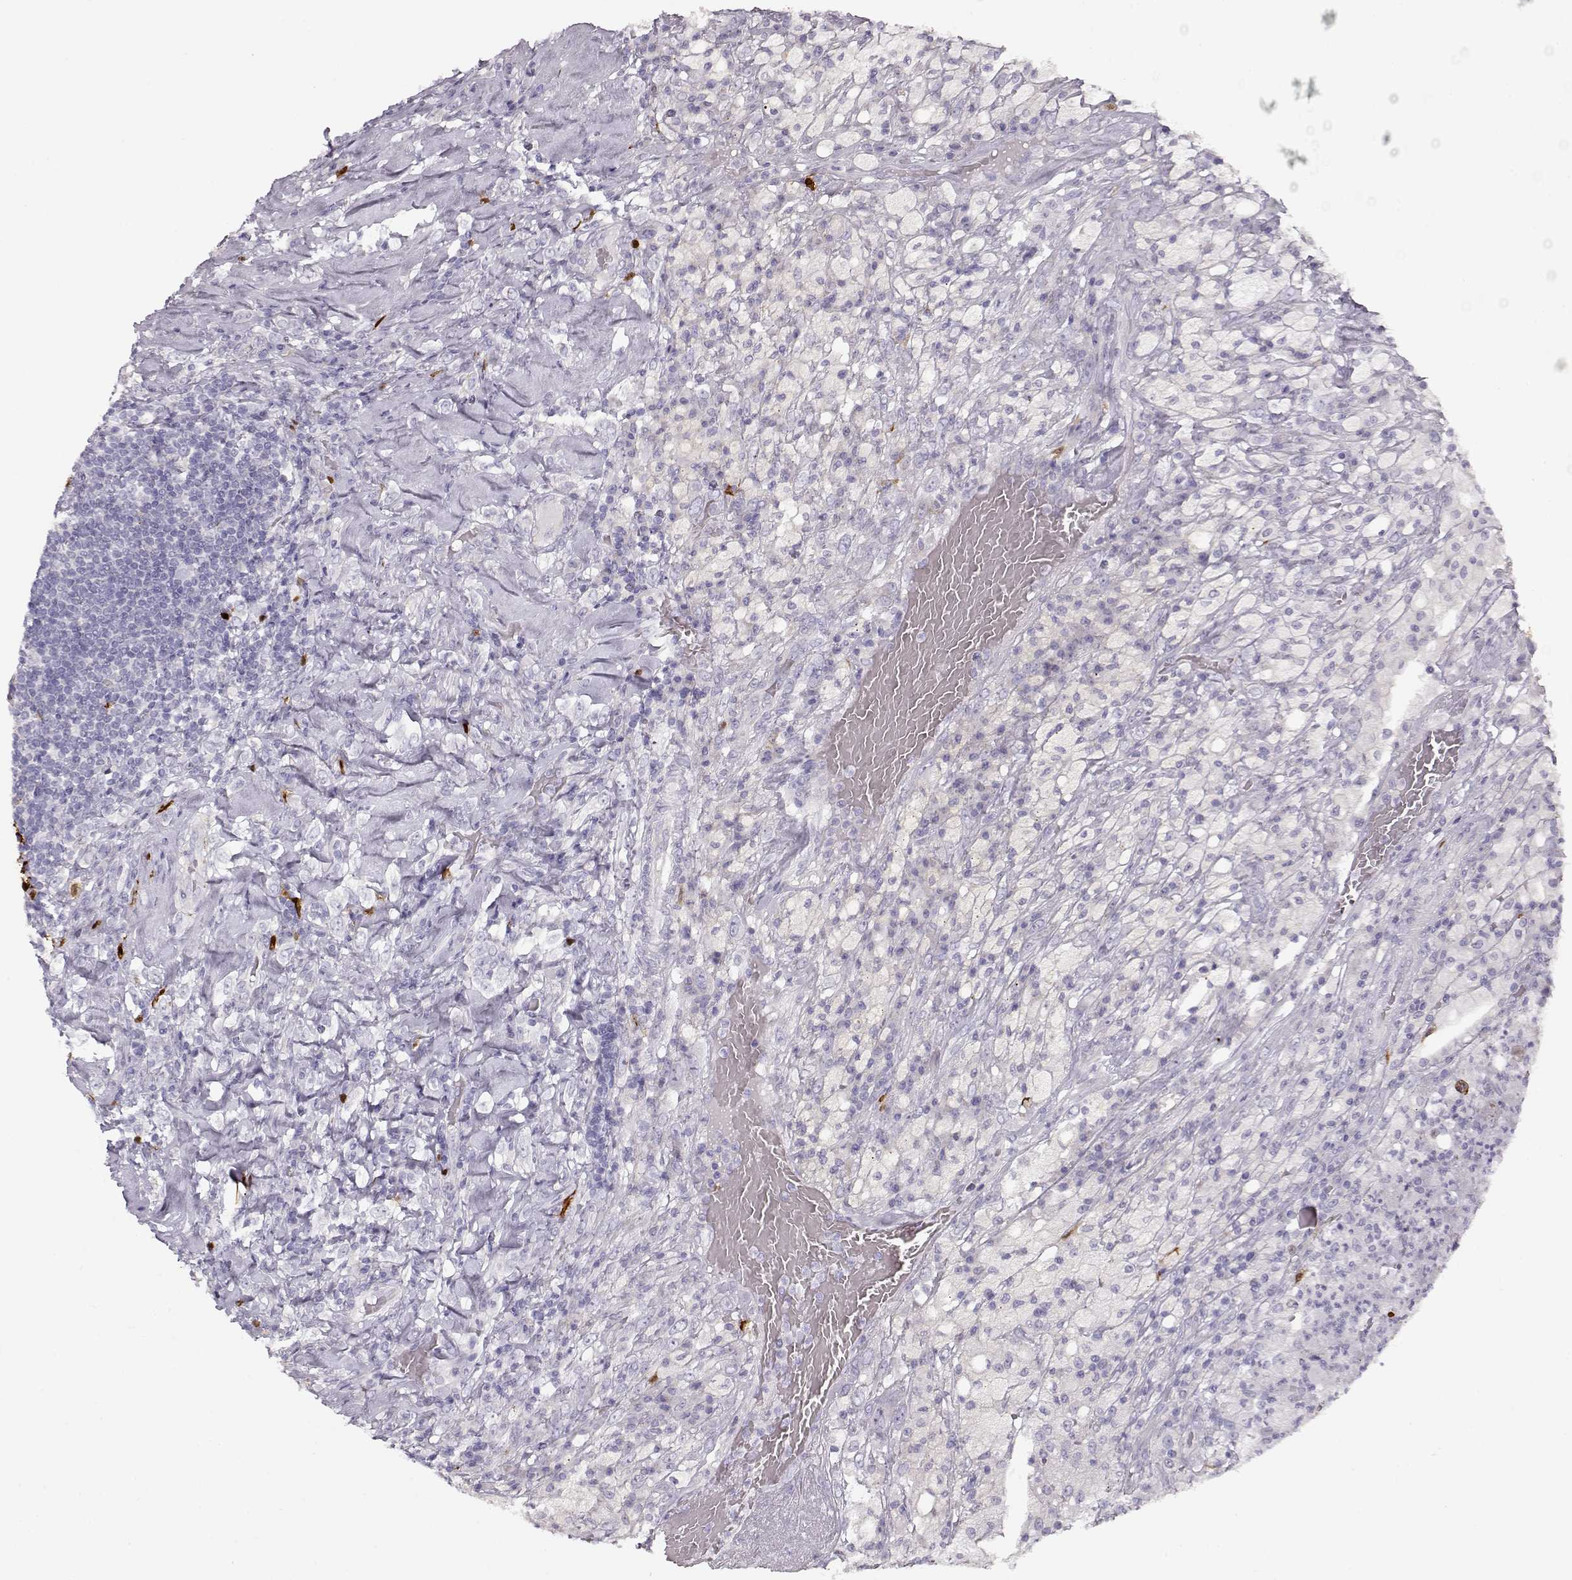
{"staining": {"intensity": "negative", "quantity": "none", "location": "none"}, "tissue": "testis cancer", "cell_type": "Tumor cells", "image_type": "cancer", "snomed": [{"axis": "morphology", "description": "Necrosis, NOS"}, {"axis": "morphology", "description": "Carcinoma, Embryonal, NOS"}, {"axis": "topography", "description": "Testis"}], "caption": "Immunohistochemistry (IHC) micrograph of testis embryonal carcinoma stained for a protein (brown), which shows no staining in tumor cells.", "gene": "S100B", "patient": {"sex": "male", "age": 19}}